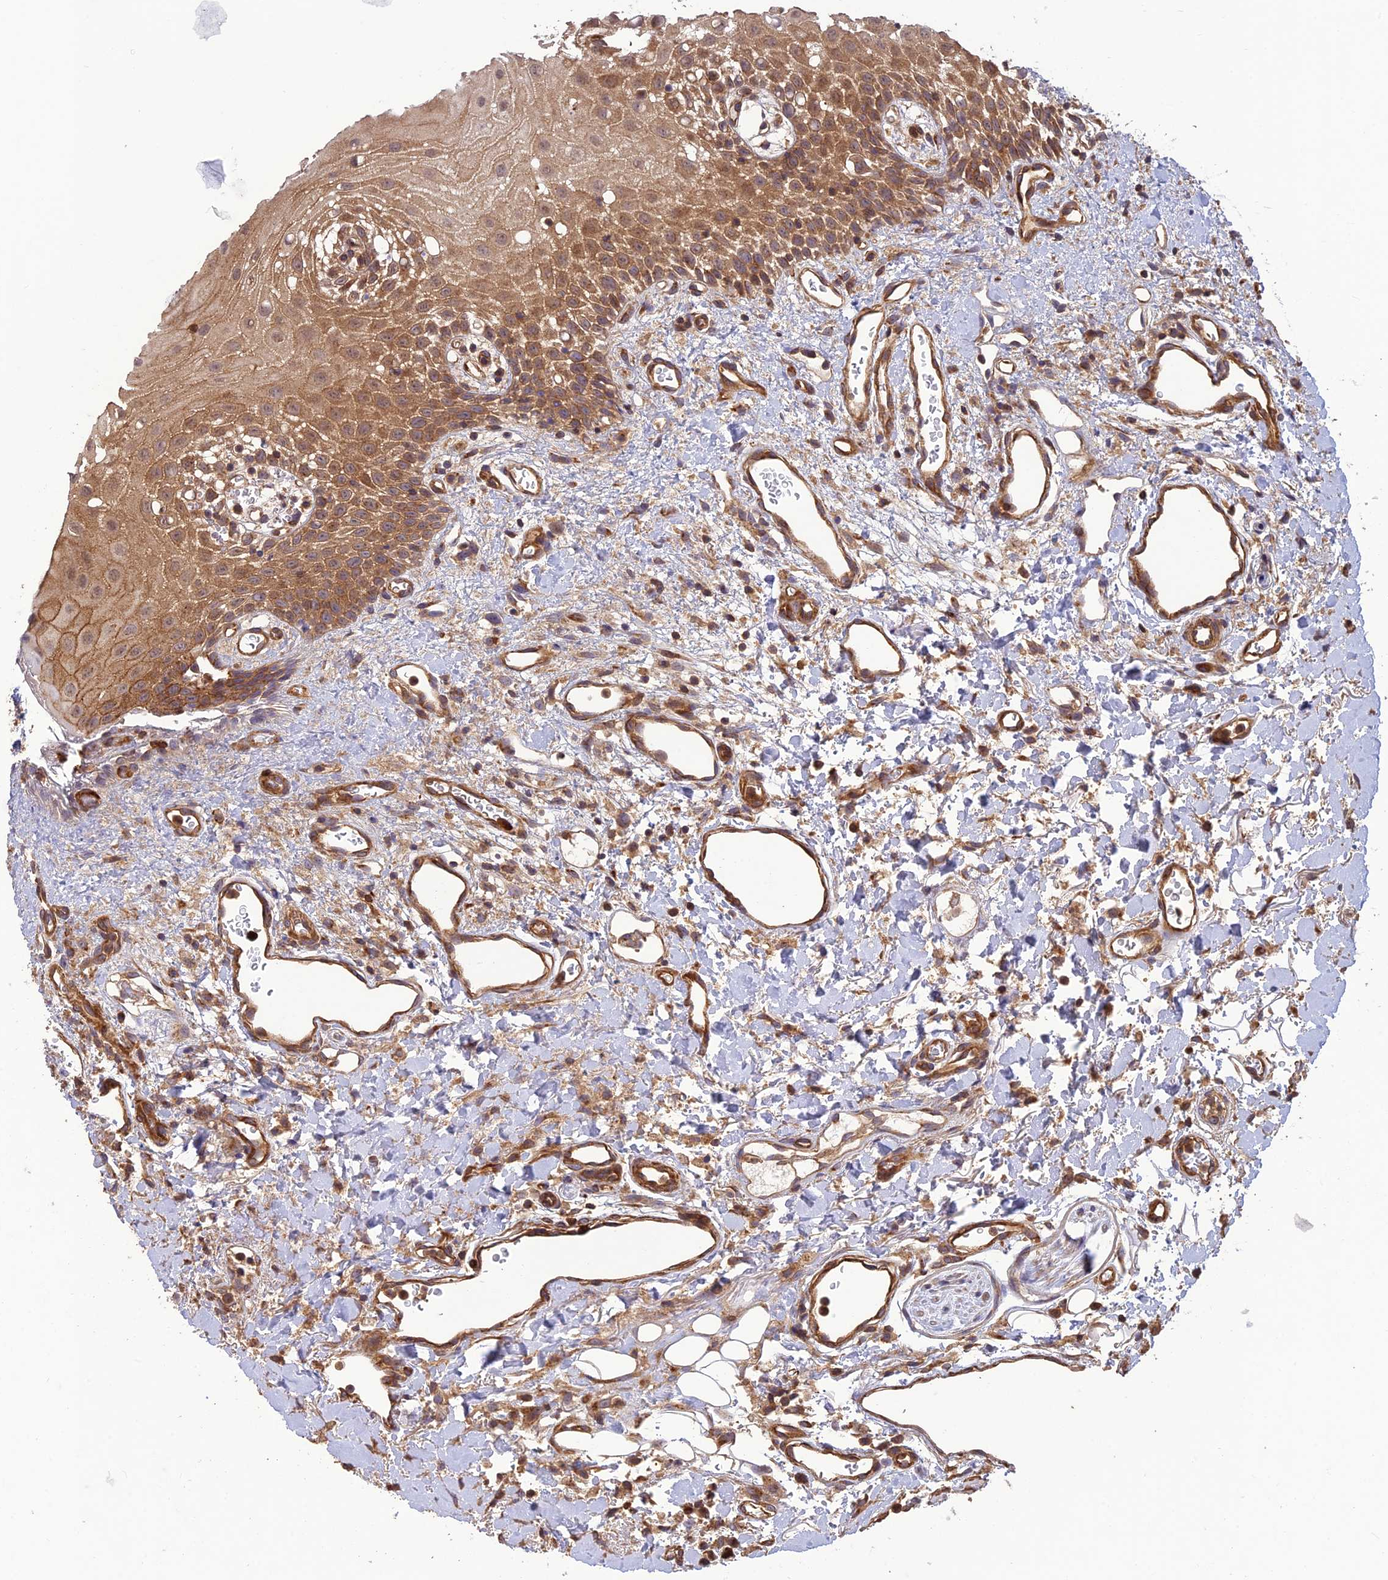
{"staining": {"intensity": "moderate", "quantity": ">75%", "location": "cytoplasmic/membranous"}, "tissue": "oral mucosa", "cell_type": "Squamous epithelial cells", "image_type": "normal", "snomed": [{"axis": "morphology", "description": "Normal tissue, NOS"}, {"axis": "topography", "description": "Oral tissue"}], "caption": "Immunohistochemical staining of benign human oral mucosa exhibits medium levels of moderate cytoplasmic/membranous staining in approximately >75% of squamous epithelial cells.", "gene": "TMEM131L", "patient": {"sex": "female", "age": 70}}